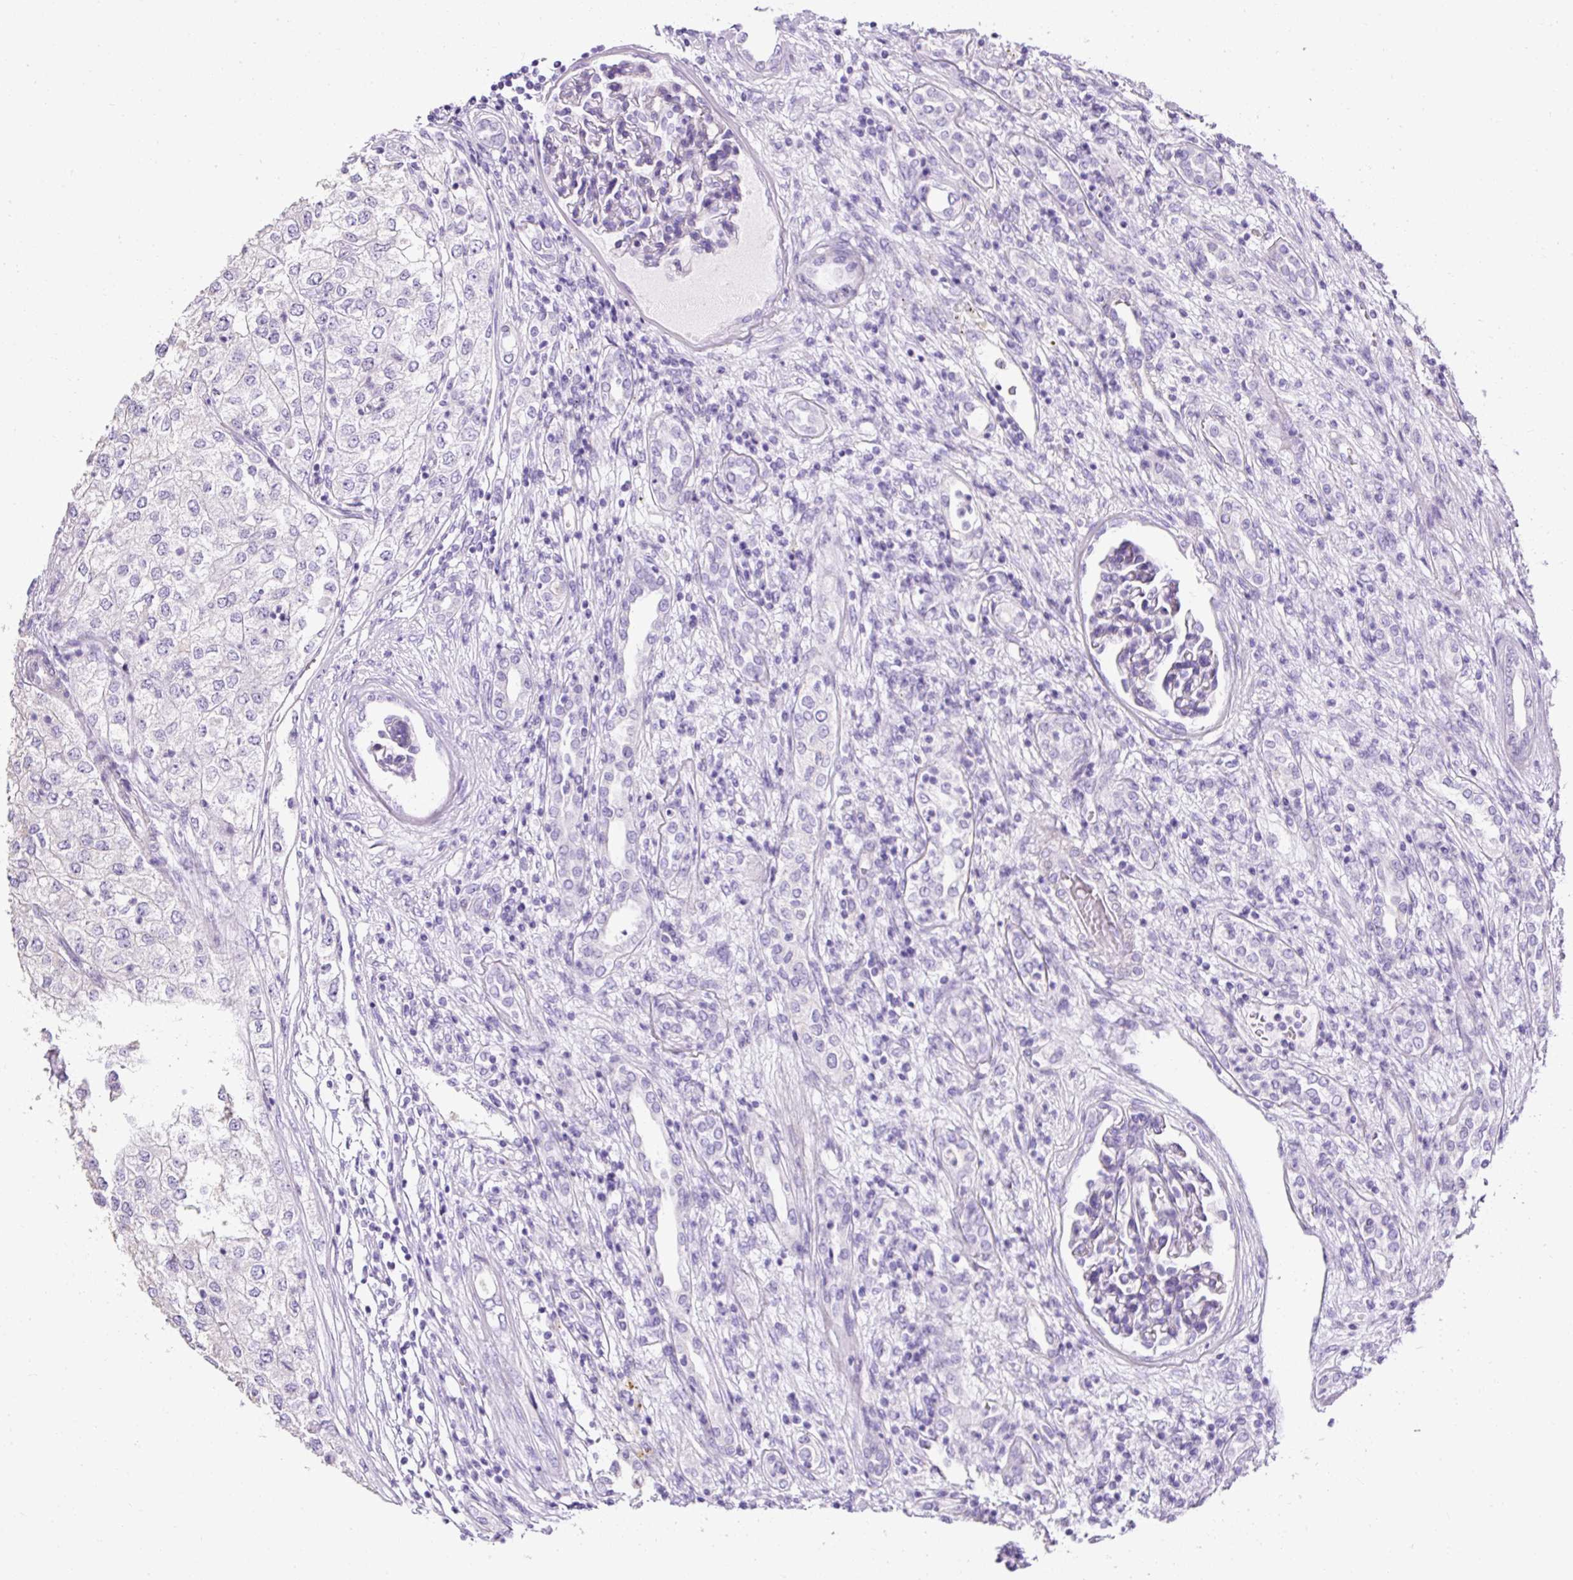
{"staining": {"intensity": "negative", "quantity": "none", "location": "none"}, "tissue": "renal cancer", "cell_type": "Tumor cells", "image_type": "cancer", "snomed": [{"axis": "morphology", "description": "Adenocarcinoma, NOS"}, {"axis": "topography", "description": "Kidney"}], "caption": "The histopathology image displays no staining of tumor cells in renal cancer (adenocarcinoma). (DAB (3,3'-diaminobenzidine) immunohistochemistry with hematoxylin counter stain).", "gene": "C2CD4C", "patient": {"sex": "female", "age": 54}}